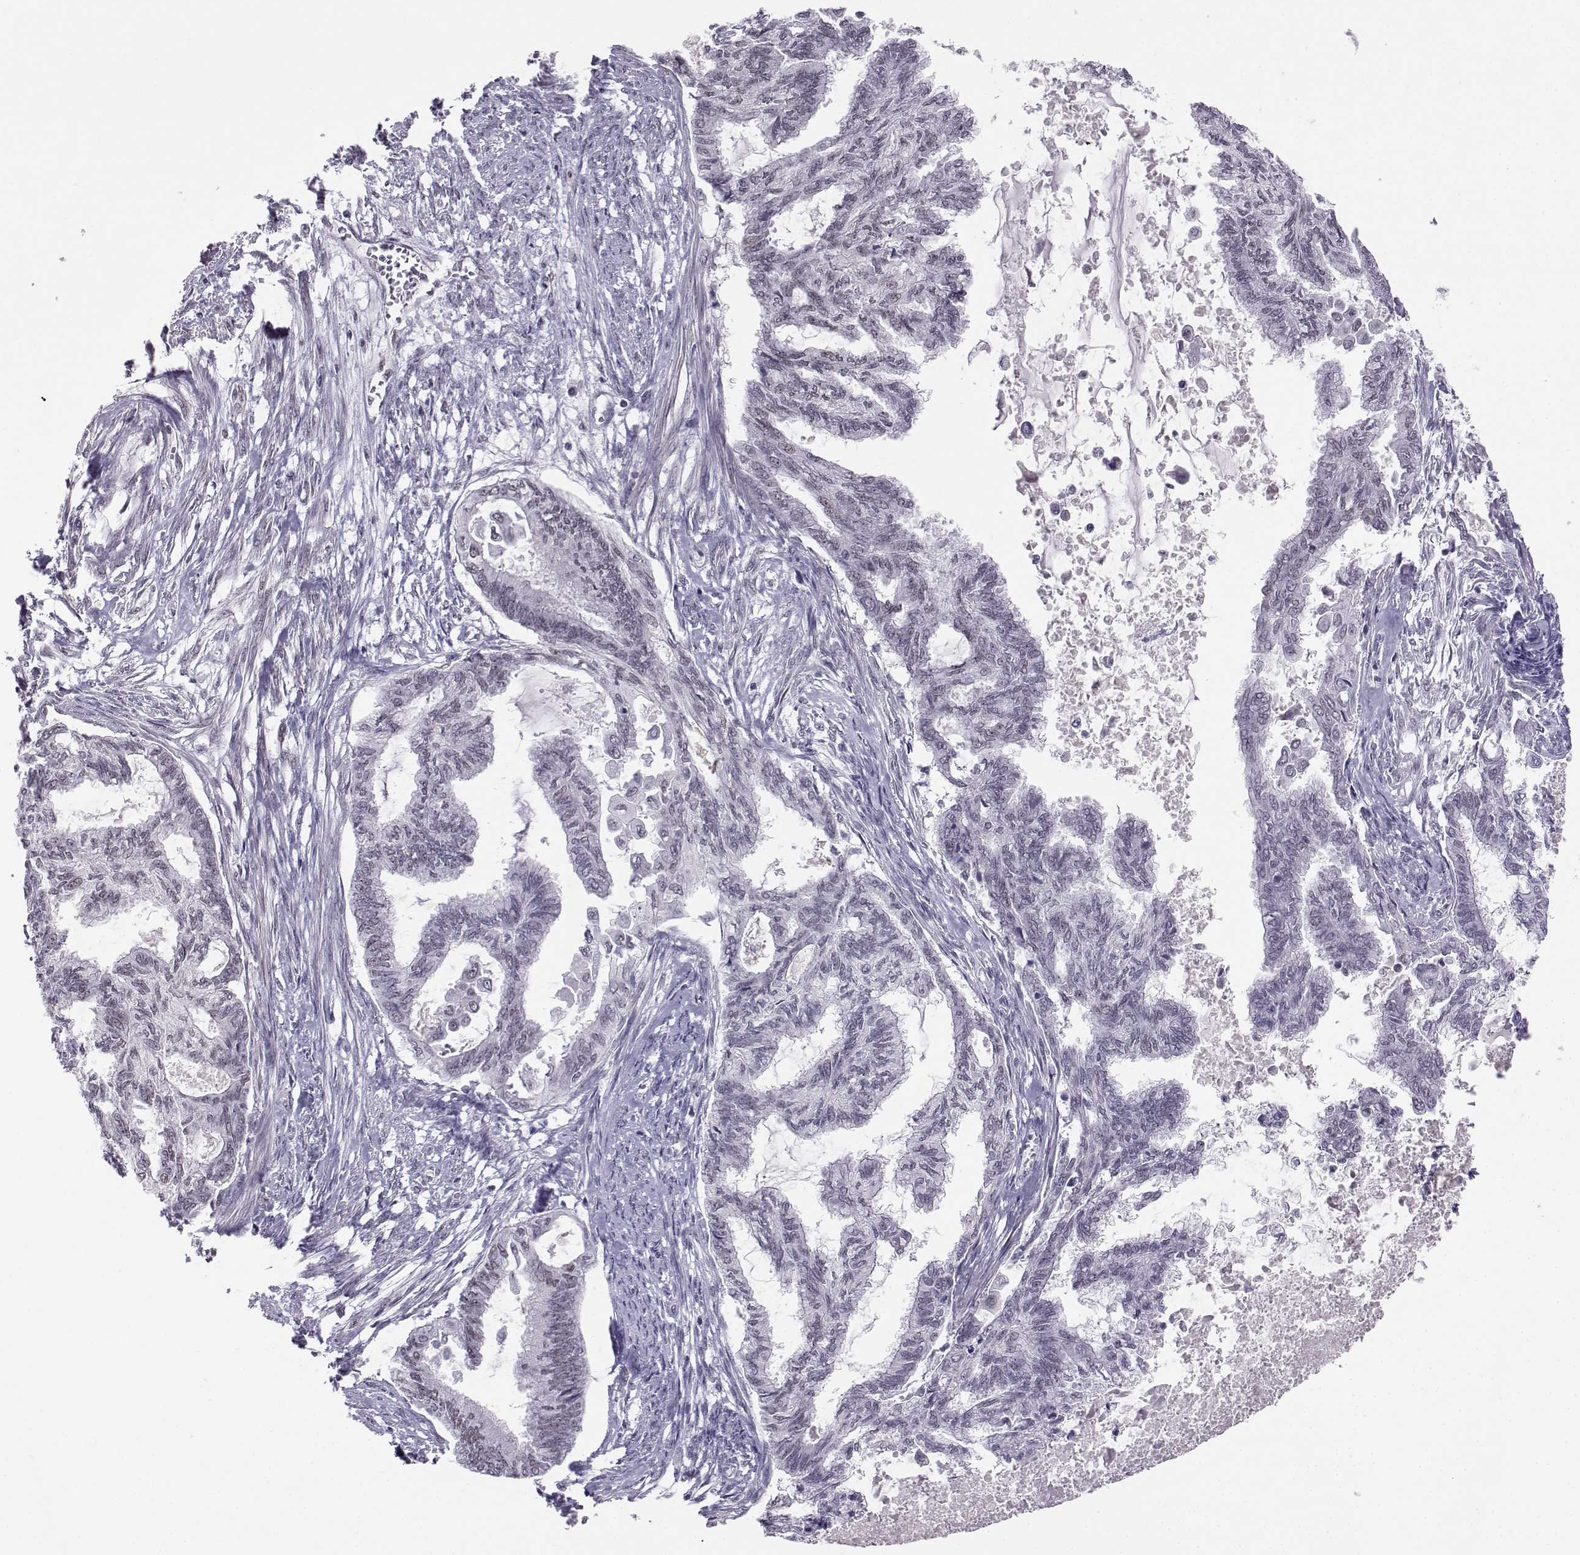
{"staining": {"intensity": "negative", "quantity": "none", "location": "none"}, "tissue": "endometrial cancer", "cell_type": "Tumor cells", "image_type": "cancer", "snomed": [{"axis": "morphology", "description": "Adenocarcinoma, NOS"}, {"axis": "topography", "description": "Endometrium"}], "caption": "The photomicrograph reveals no staining of tumor cells in endometrial adenocarcinoma. (Brightfield microscopy of DAB (3,3'-diaminobenzidine) immunohistochemistry (IHC) at high magnification).", "gene": "MED26", "patient": {"sex": "female", "age": 86}}